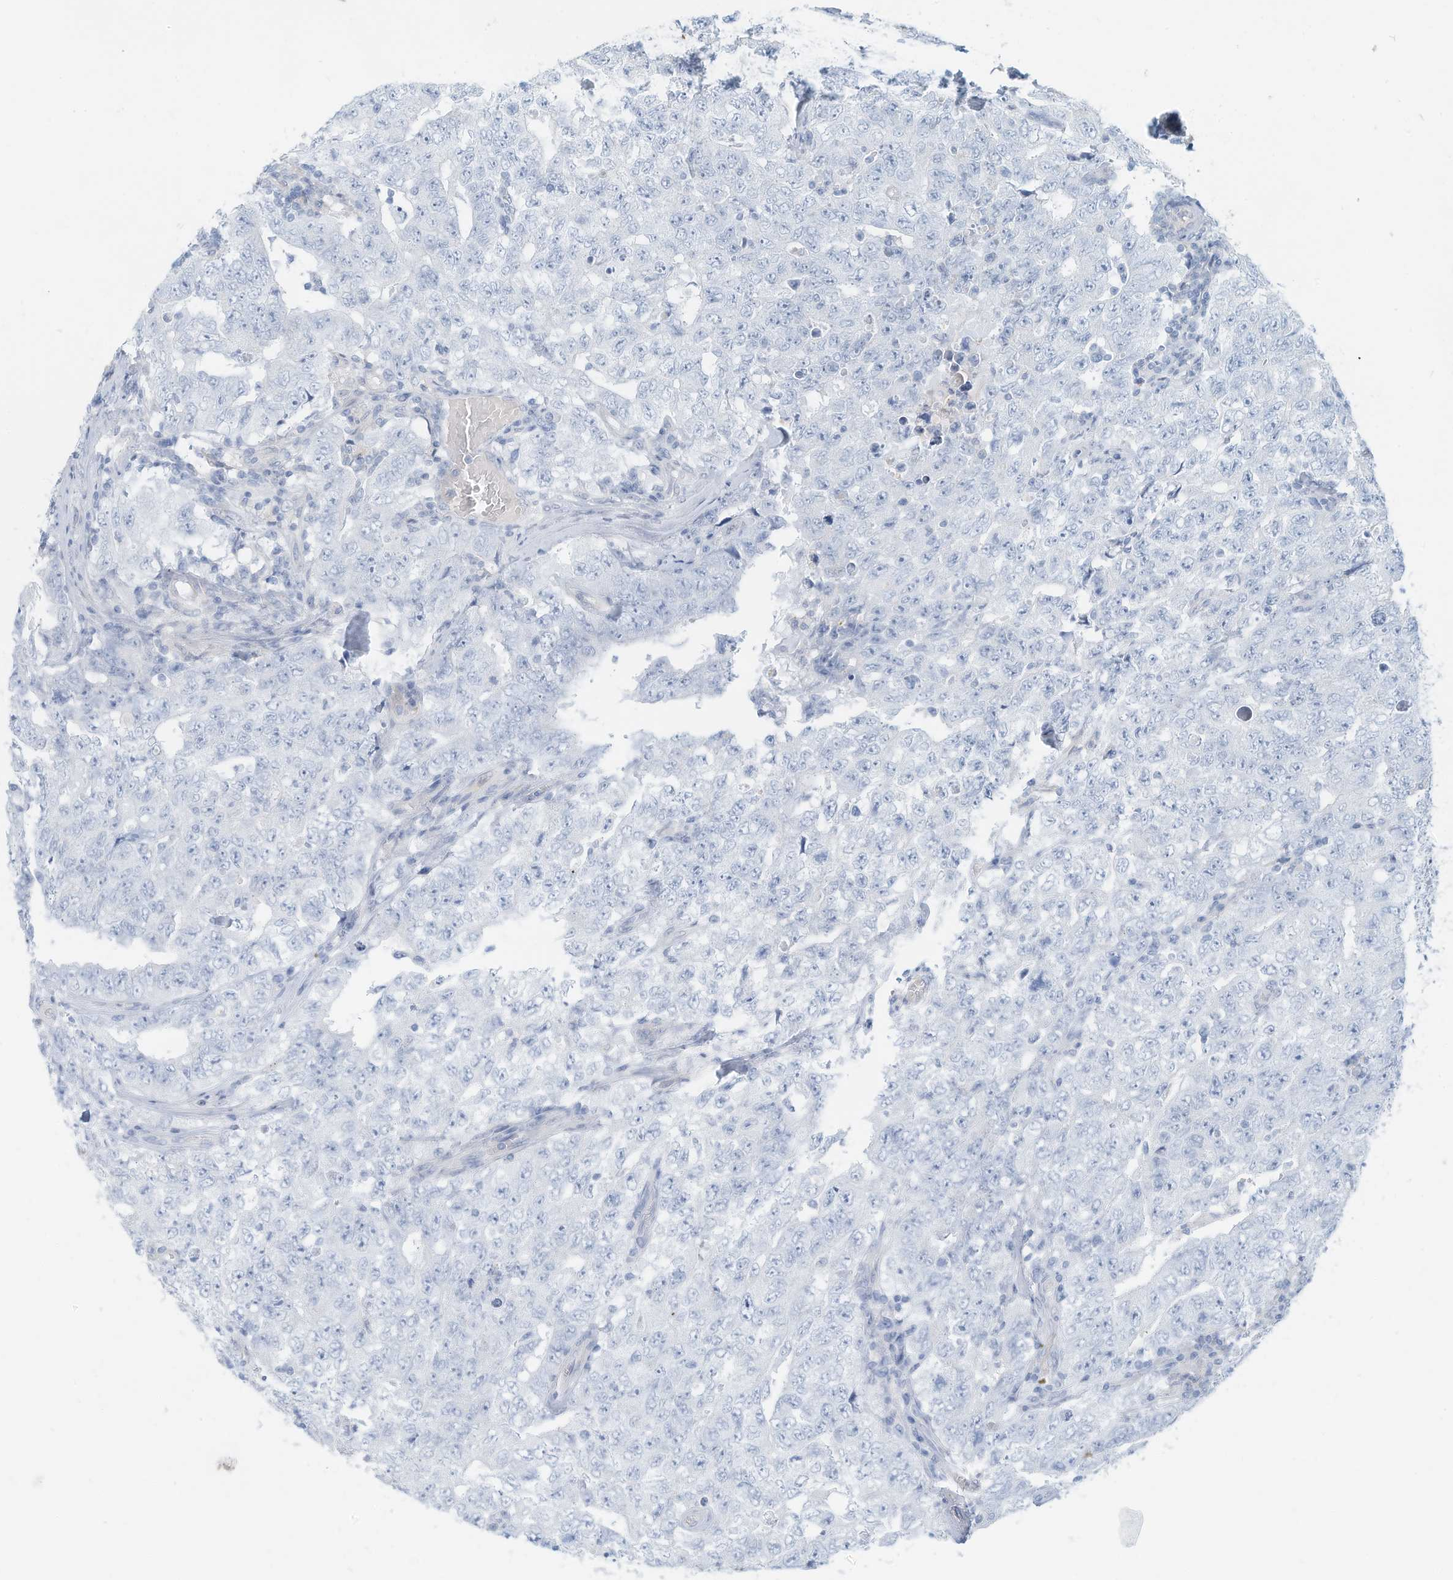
{"staining": {"intensity": "negative", "quantity": "none", "location": "none"}, "tissue": "testis cancer", "cell_type": "Tumor cells", "image_type": "cancer", "snomed": [{"axis": "morphology", "description": "Carcinoma, Embryonal, NOS"}, {"axis": "topography", "description": "Testis"}], "caption": "Immunohistochemistry of testis embryonal carcinoma reveals no expression in tumor cells.", "gene": "ERI2", "patient": {"sex": "male", "age": 26}}